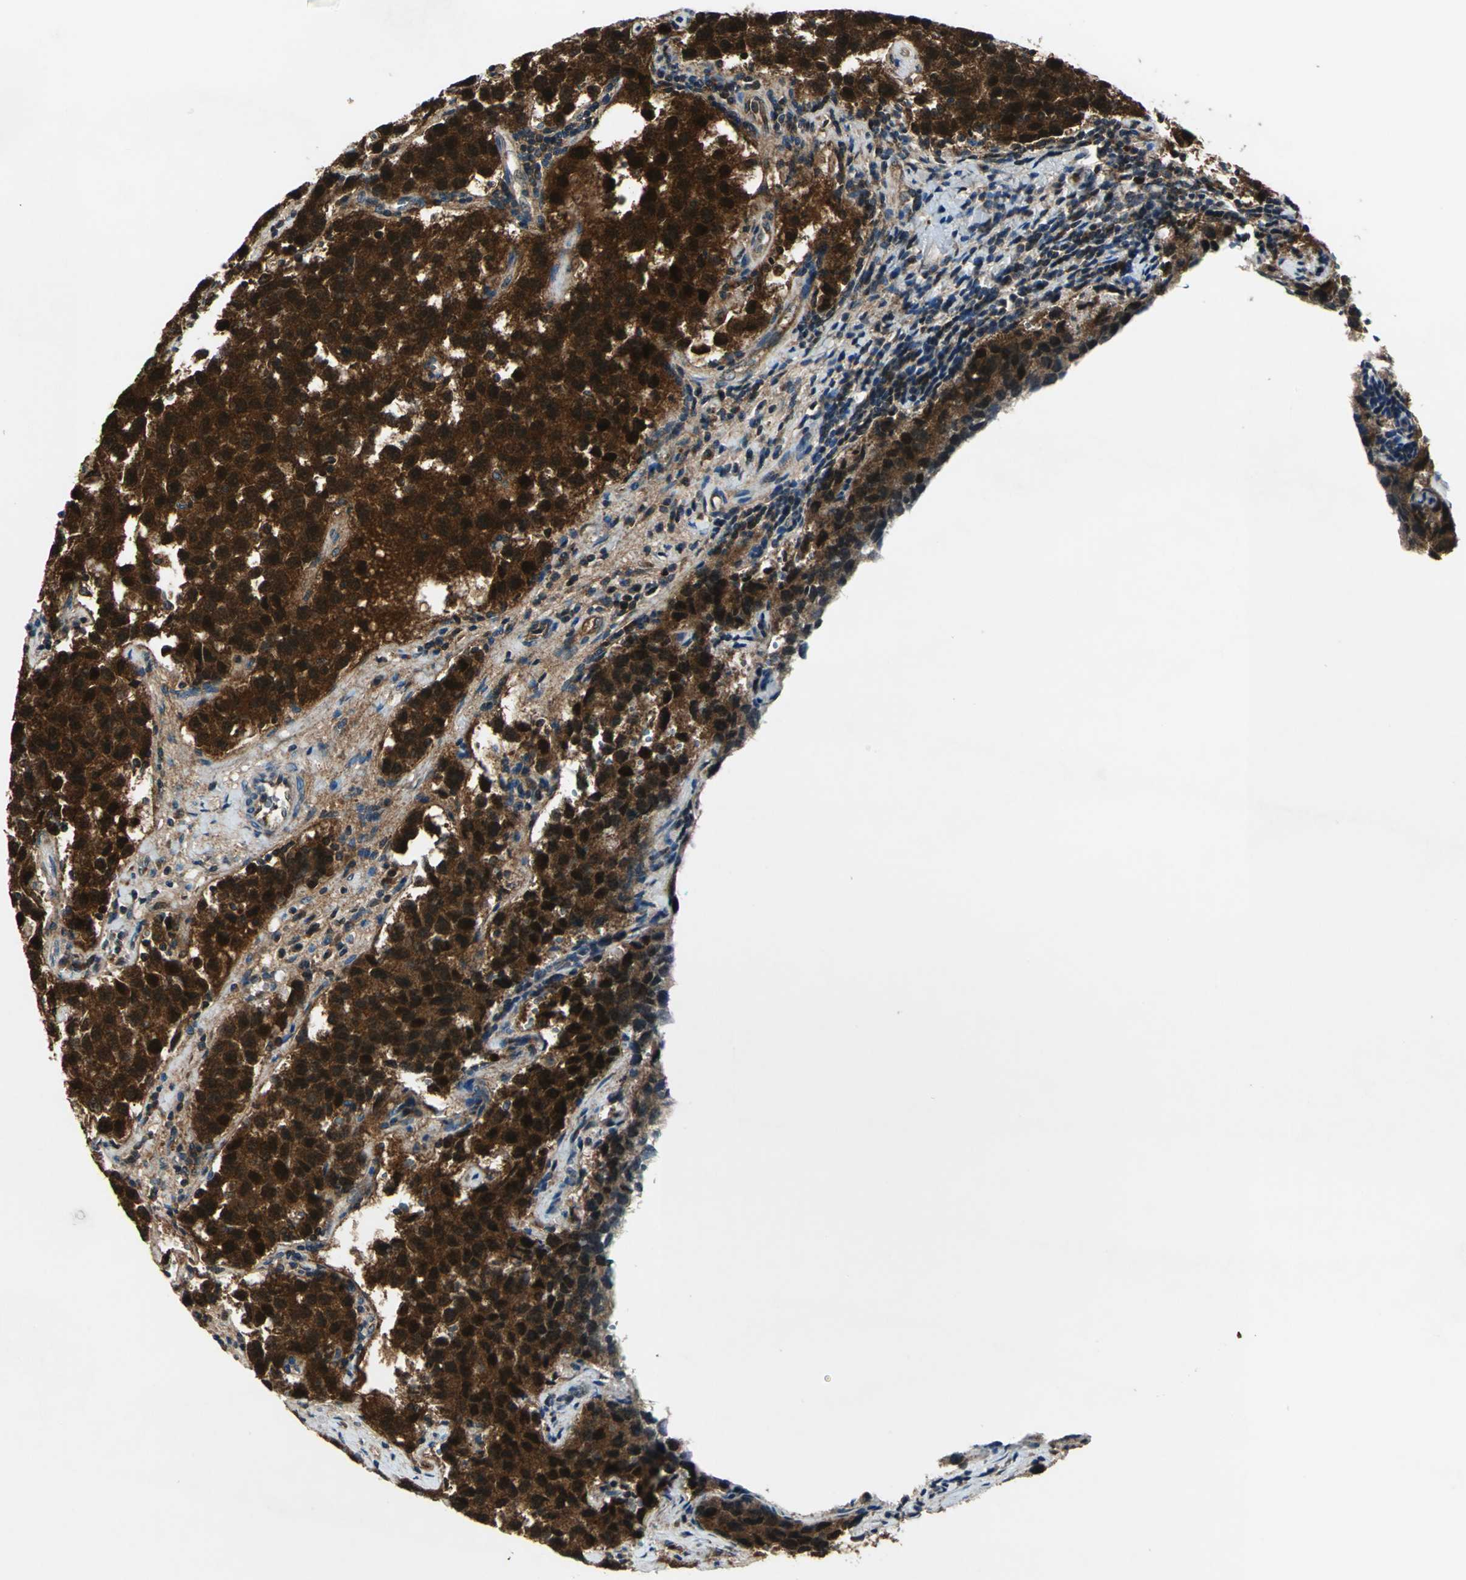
{"staining": {"intensity": "strong", "quantity": ">75%", "location": "cytoplasmic/membranous,nuclear"}, "tissue": "testis cancer", "cell_type": "Tumor cells", "image_type": "cancer", "snomed": [{"axis": "morphology", "description": "Seminoma, NOS"}, {"axis": "topography", "description": "Testis"}], "caption": "Strong cytoplasmic/membranous and nuclear protein positivity is appreciated in approximately >75% of tumor cells in seminoma (testis). Nuclei are stained in blue.", "gene": "AHSA1", "patient": {"sex": "male", "age": 39}}